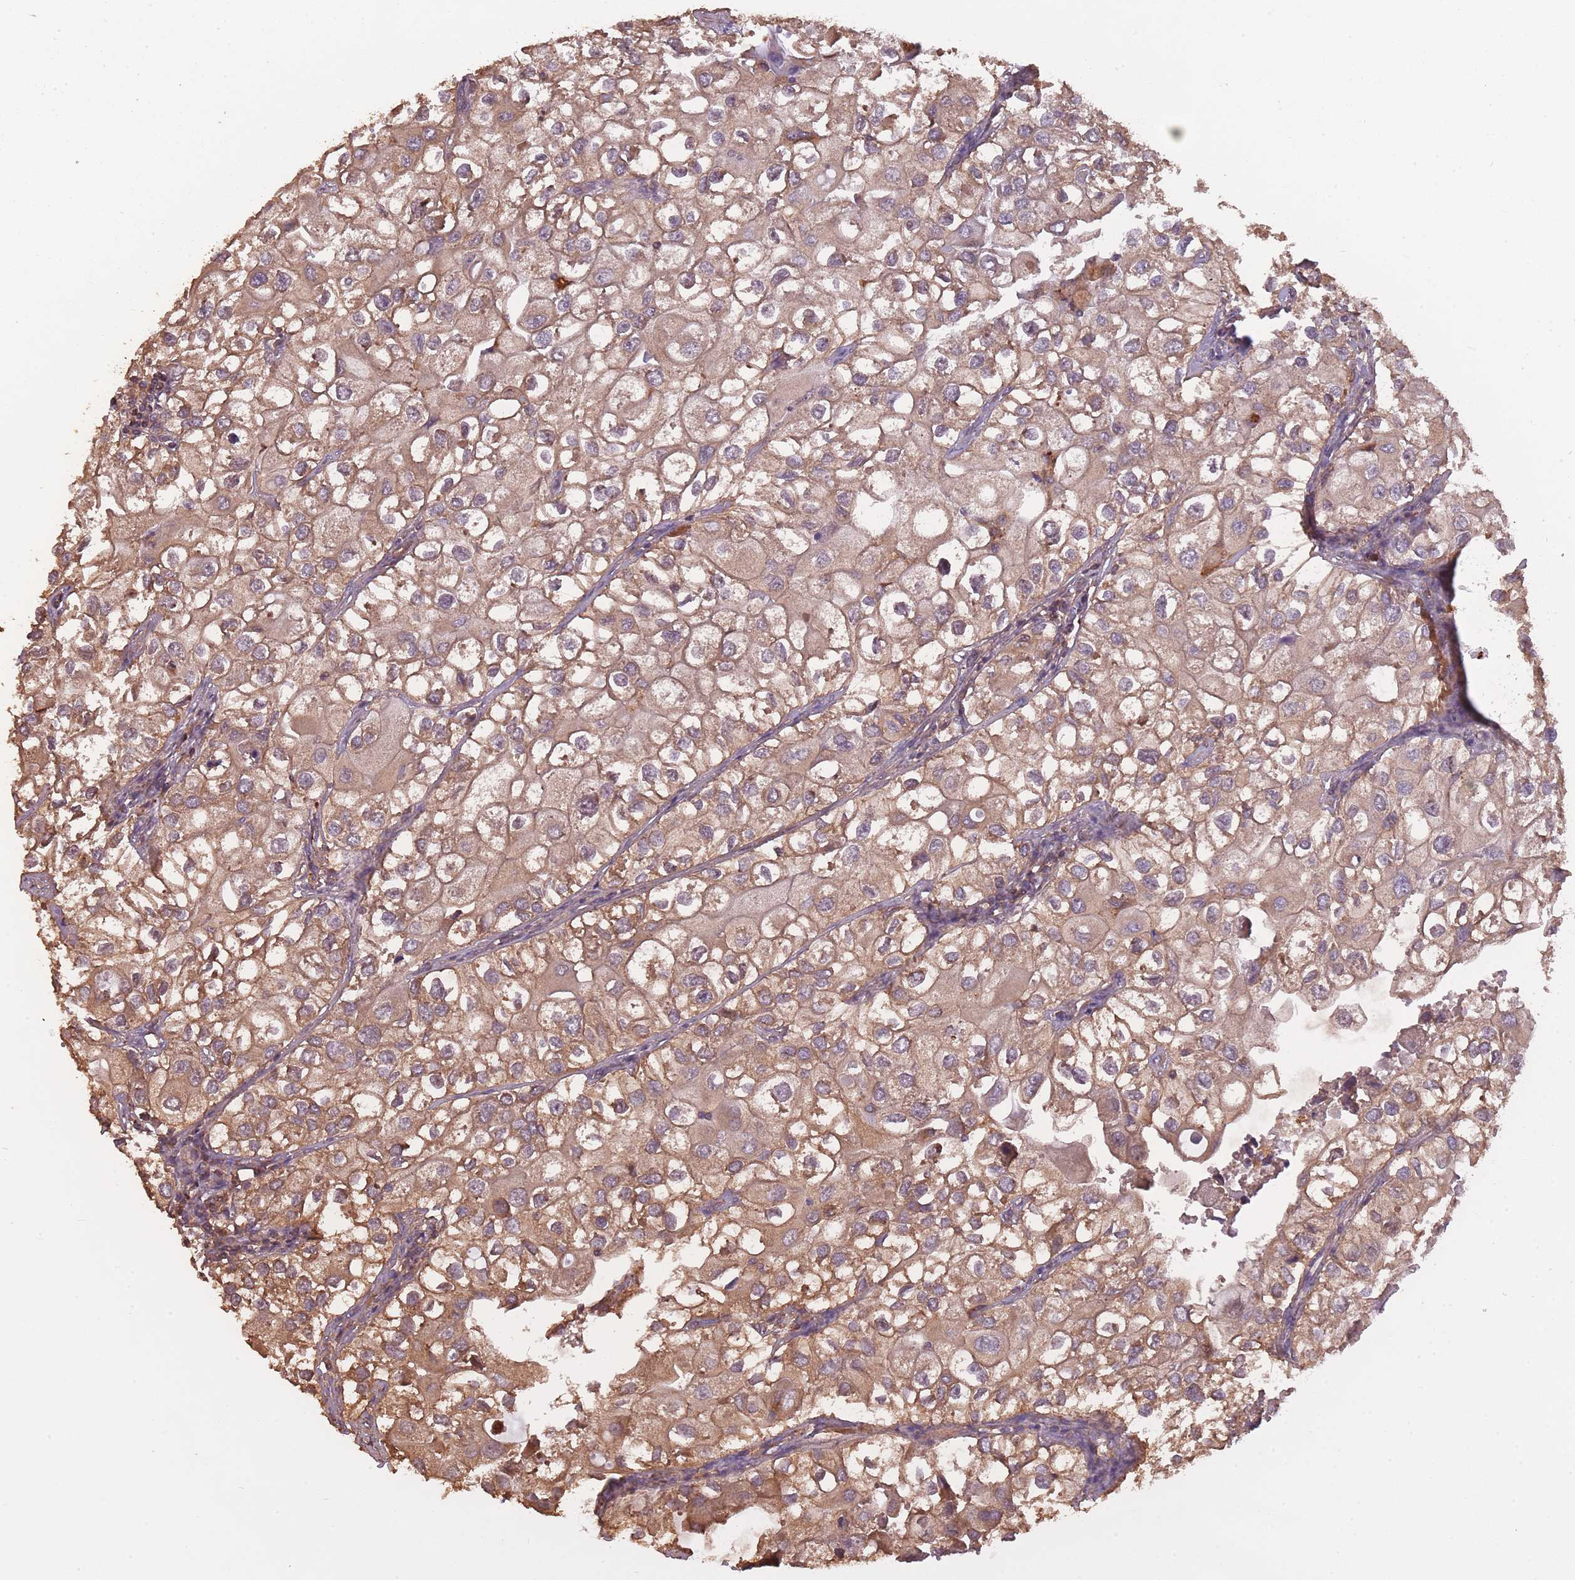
{"staining": {"intensity": "weak", "quantity": "25%-75%", "location": "cytoplasmic/membranous"}, "tissue": "urothelial cancer", "cell_type": "Tumor cells", "image_type": "cancer", "snomed": [{"axis": "morphology", "description": "Urothelial carcinoma, High grade"}, {"axis": "topography", "description": "Urinary bladder"}], "caption": "High-magnification brightfield microscopy of urothelial cancer stained with DAB (brown) and counterstained with hematoxylin (blue). tumor cells exhibit weak cytoplasmic/membranous staining is seen in about25%-75% of cells. (IHC, brightfield microscopy, high magnification).", "gene": "ARMH3", "patient": {"sex": "male", "age": 64}}